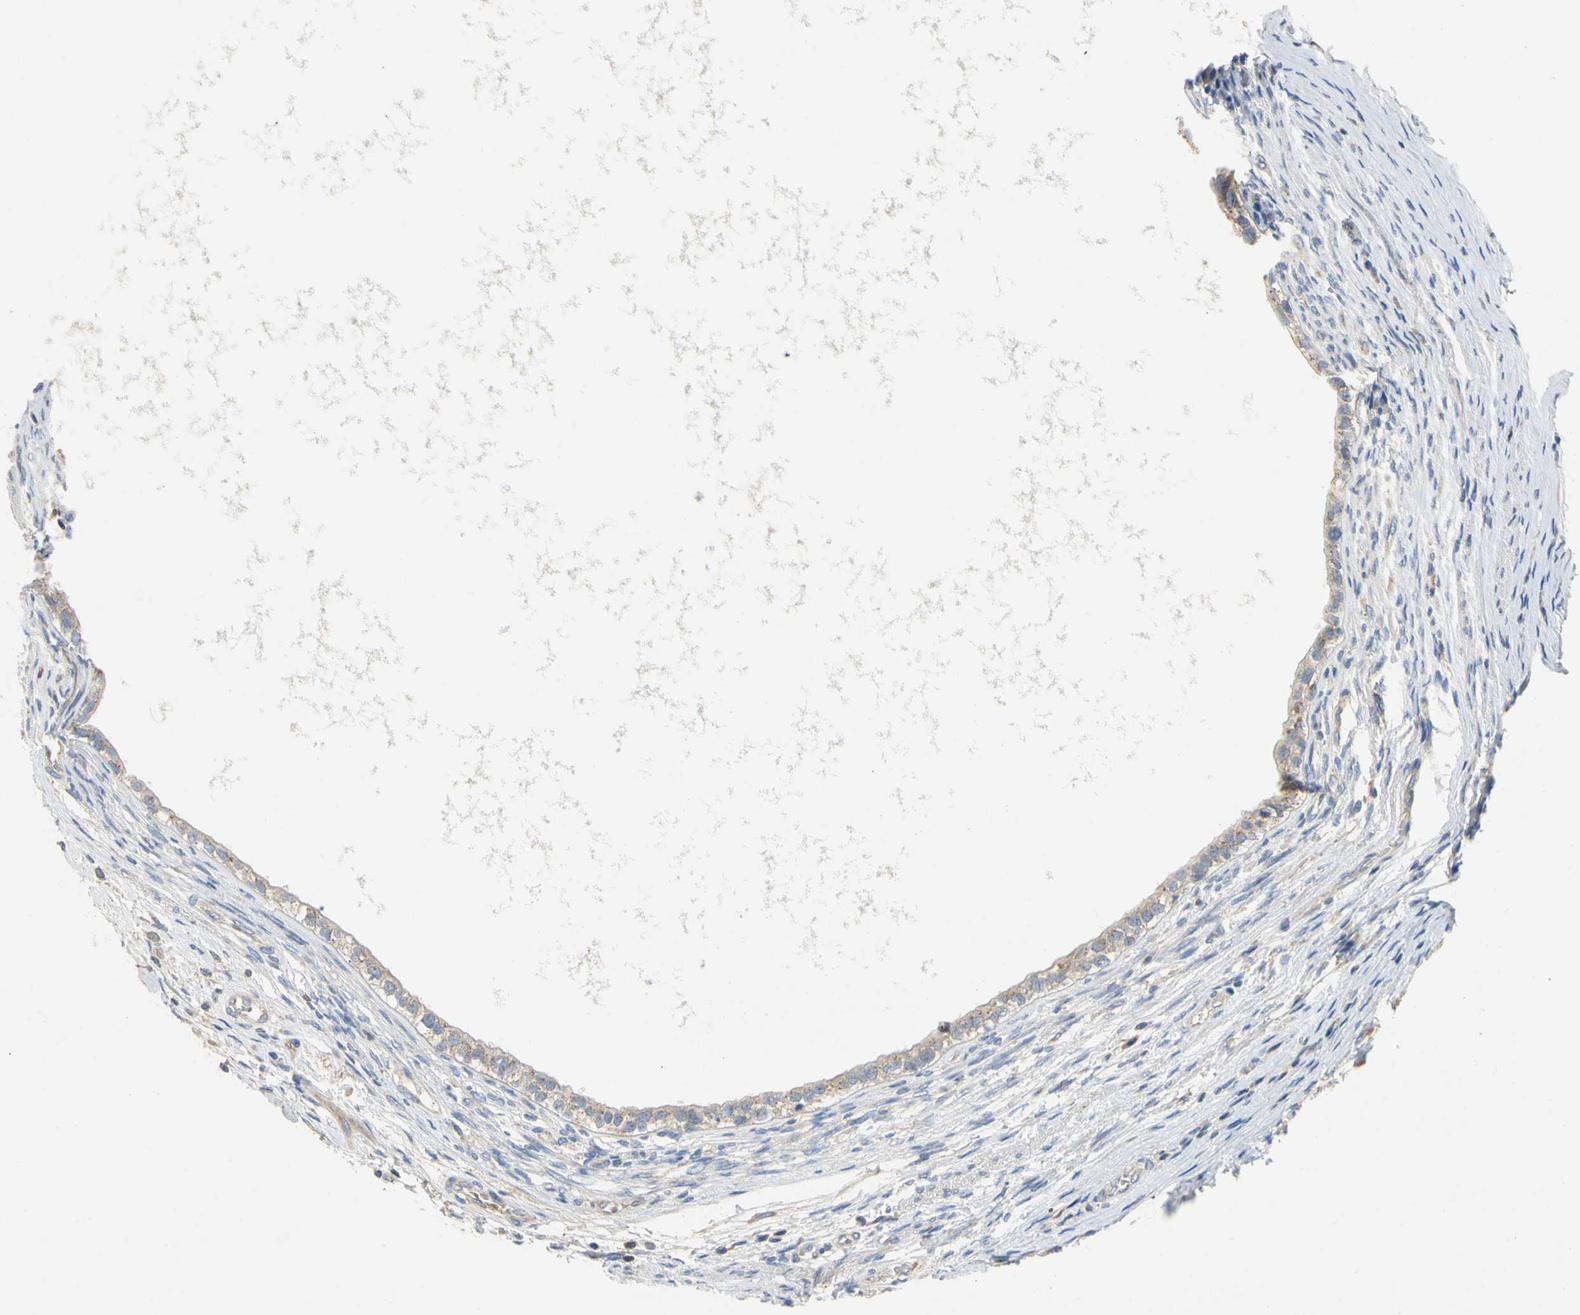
{"staining": {"intensity": "moderate", "quantity": ">75%", "location": "cytoplasmic/membranous"}, "tissue": "testis cancer", "cell_type": "Tumor cells", "image_type": "cancer", "snomed": [{"axis": "morphology", "description": "Carcinoma, Embryonal, NOS"}, {"axis": "topography", "description": "Testis"}], "caption": "Protein analysis of testis cancer tissue shows moderate cytoplasmic/membranous staining in about >75% of tumor cells.", "gene": "KLHDC8B", "patient": {"sex": "male", "age": 26}}